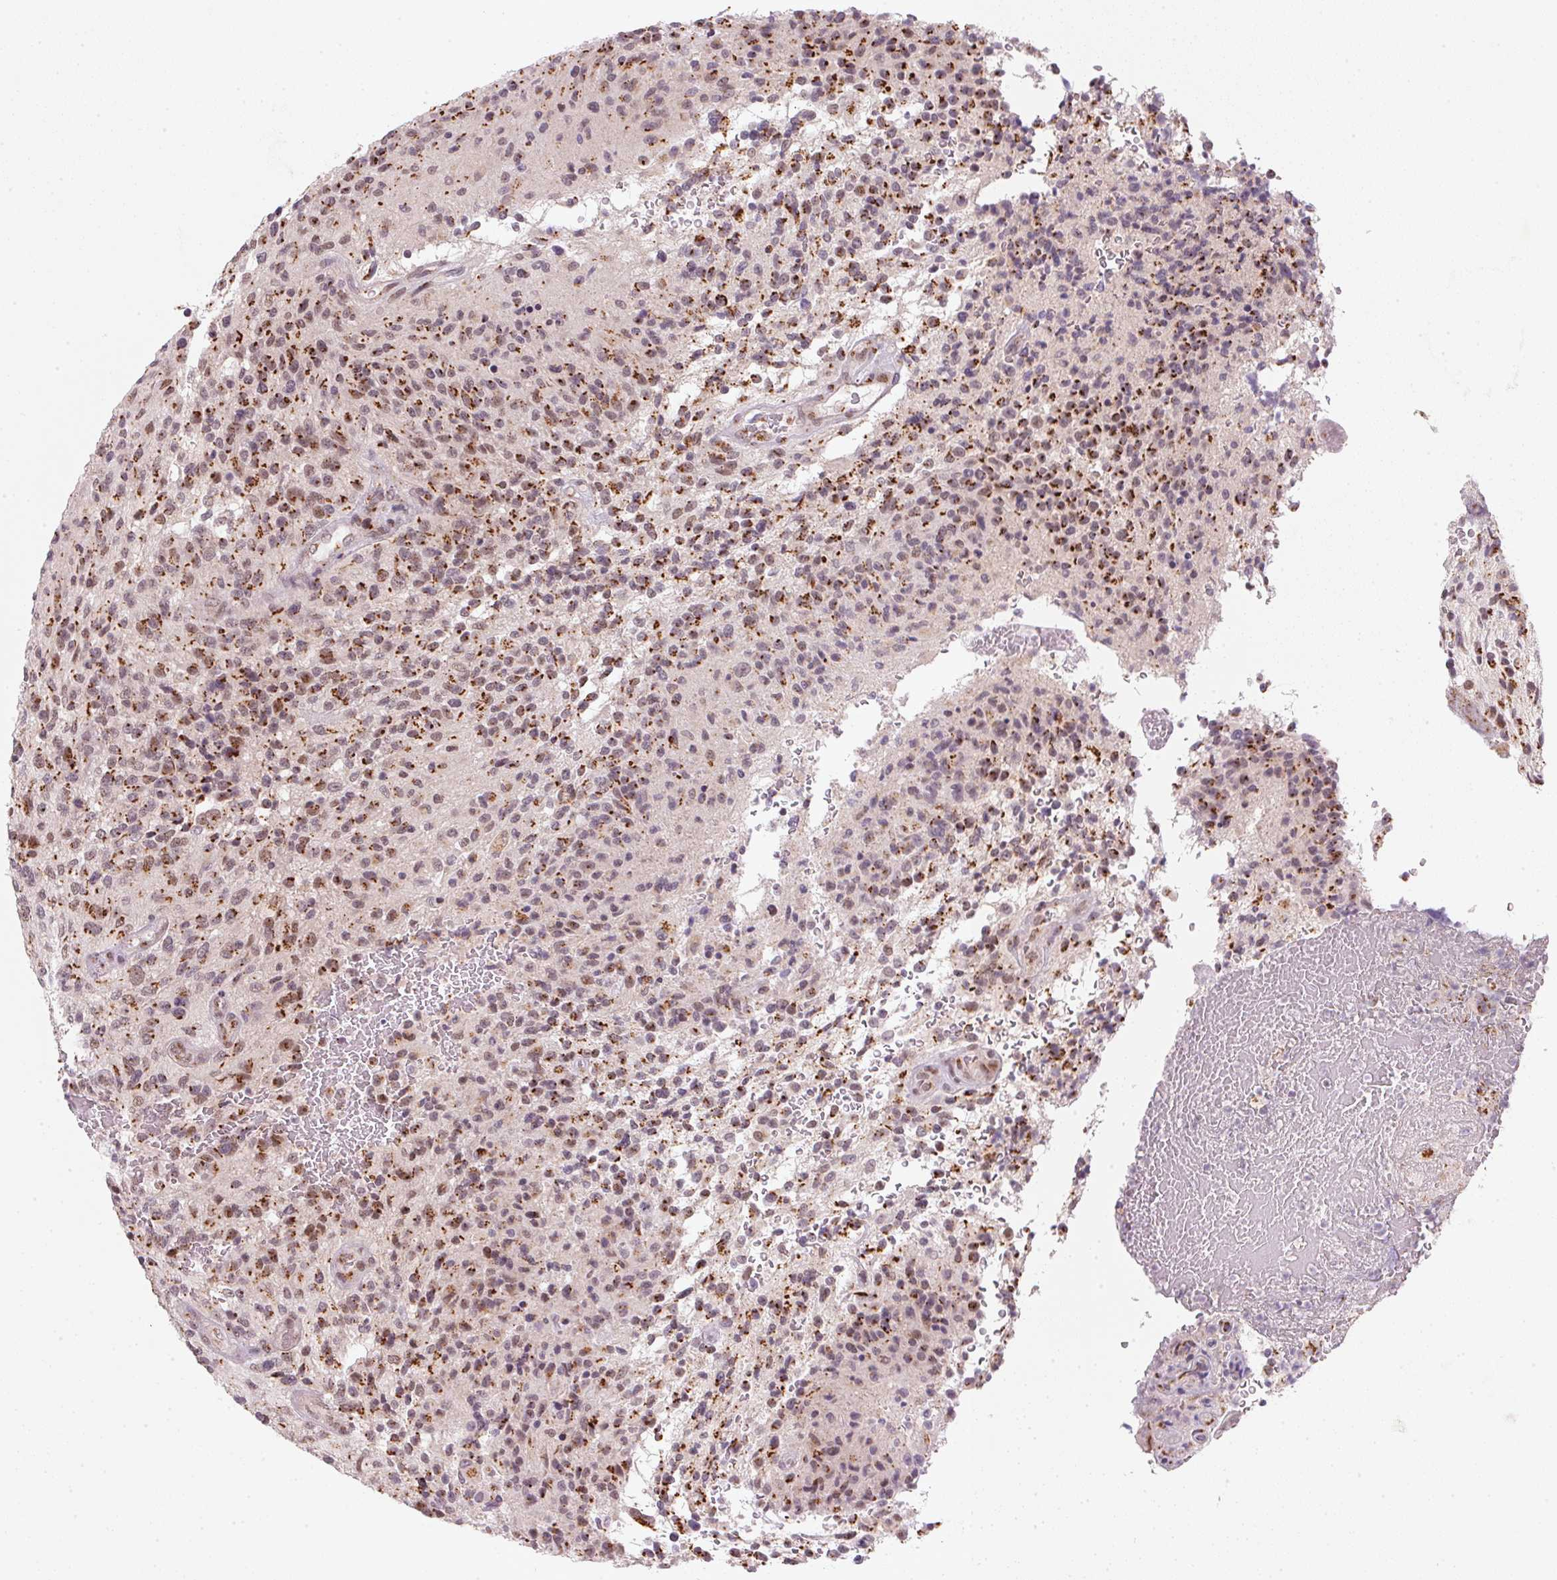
{"staining": {"intensity": "strong", "quantity": "25%-75%", "location": "cytoplasmic/membranous"}, "tissue": "glioma", "cell_type": "Tumor cells", "image_type": "cancer", "snomed": [{"axis": "morphology", "description": "Normal tissue, NOS"}, {"axis": "morphology", "description": "Glioma, malignant, High grade"}, {"axis": "topography", "description": "Cerebral cortex"}], "caption": "DAB immunohistochemical staining of human glioma reveals strong cytoplasmic/membranous protein staining in about 25%-75% of tumor cells.", "gene": "RAB22A", "patient": {"sex": "male", "age": 56}}